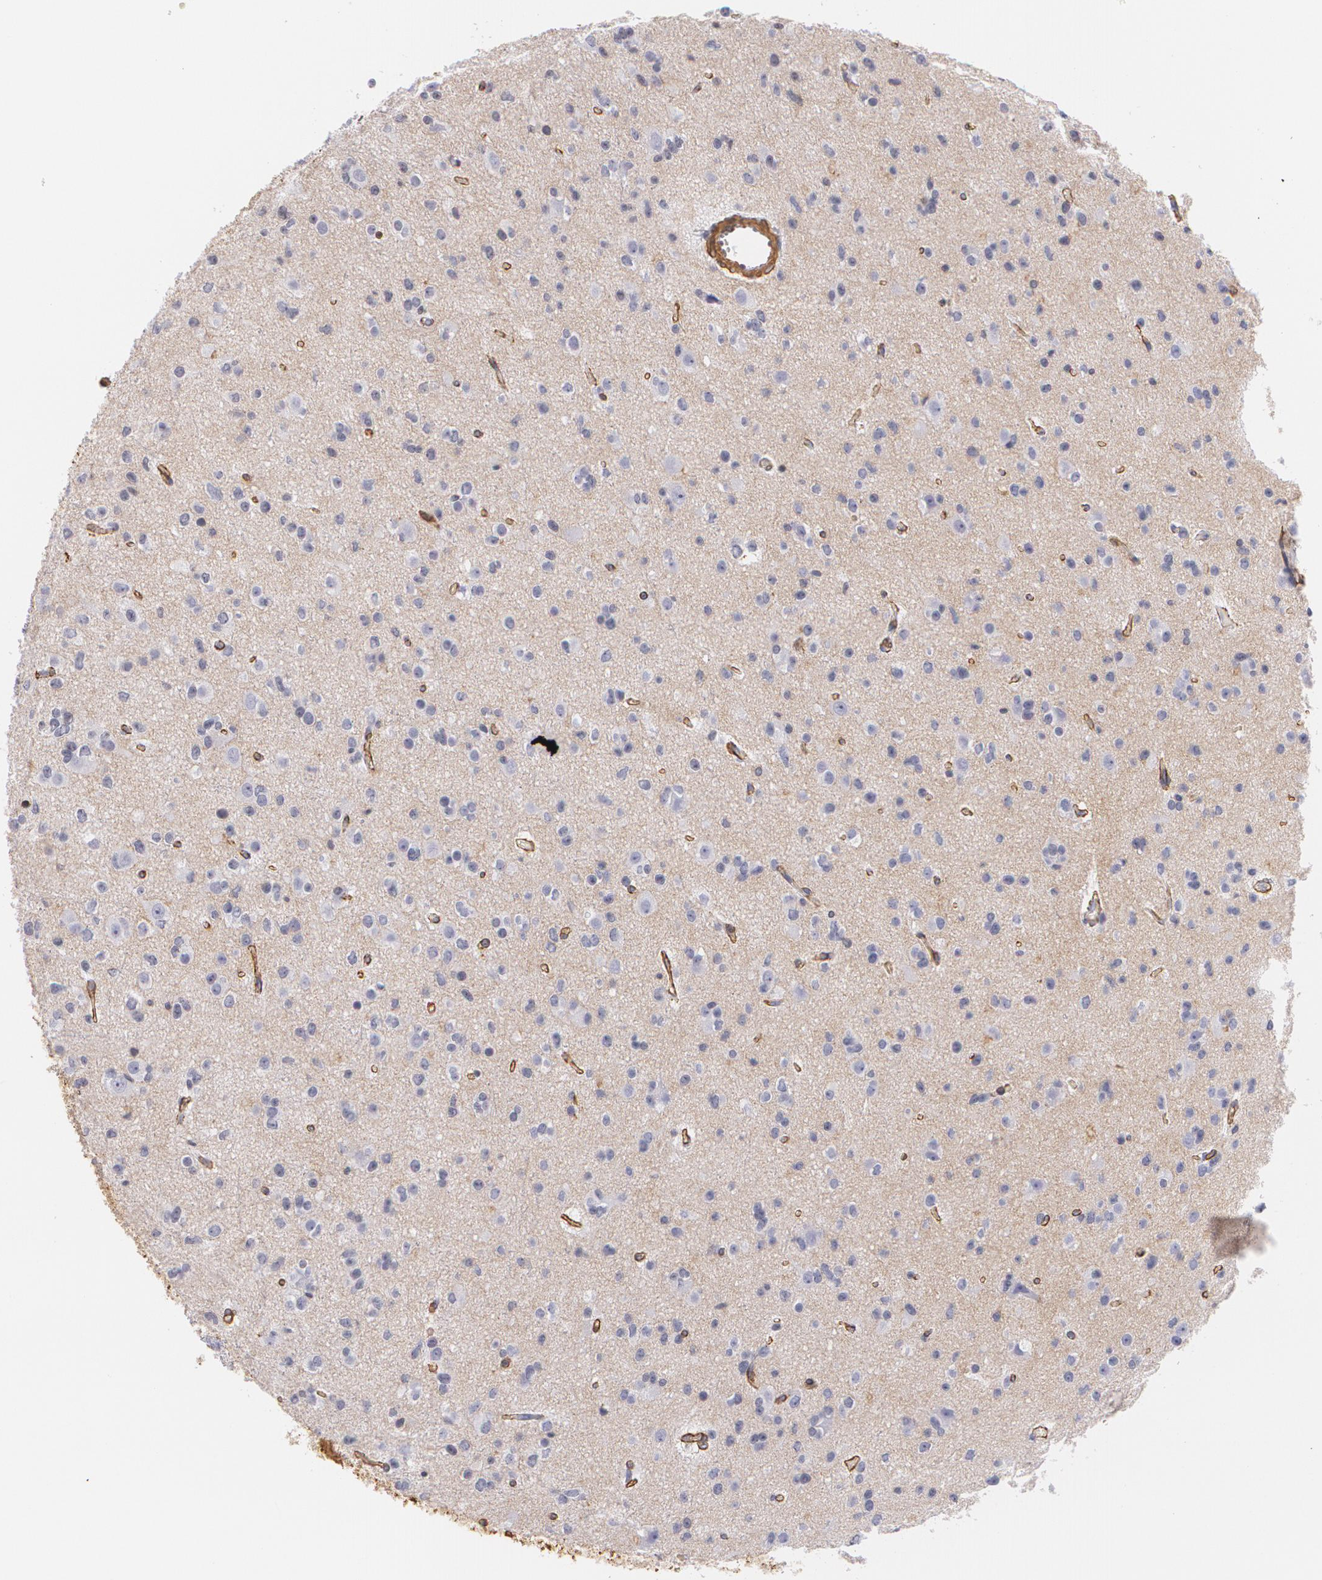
{"staining": {"intensity": "negative", "quantity": "none", "location": "none"}, "tissue": "glioma", "cell_type": "Tumor cells", "image_type": "cancer", "snomed": [{"axis": "morphology", "description": "Glioma, malignant, Low grade"}, {"axis": "topography", "description": "Brain"}], "caption": "DAB (3,3'-diaminobenzidine) immunohistochemical staining of glioma shows no significant staining in tumor cells.", "gene": "VAMP1", "patient": {"sex": "male", "age": 42}}